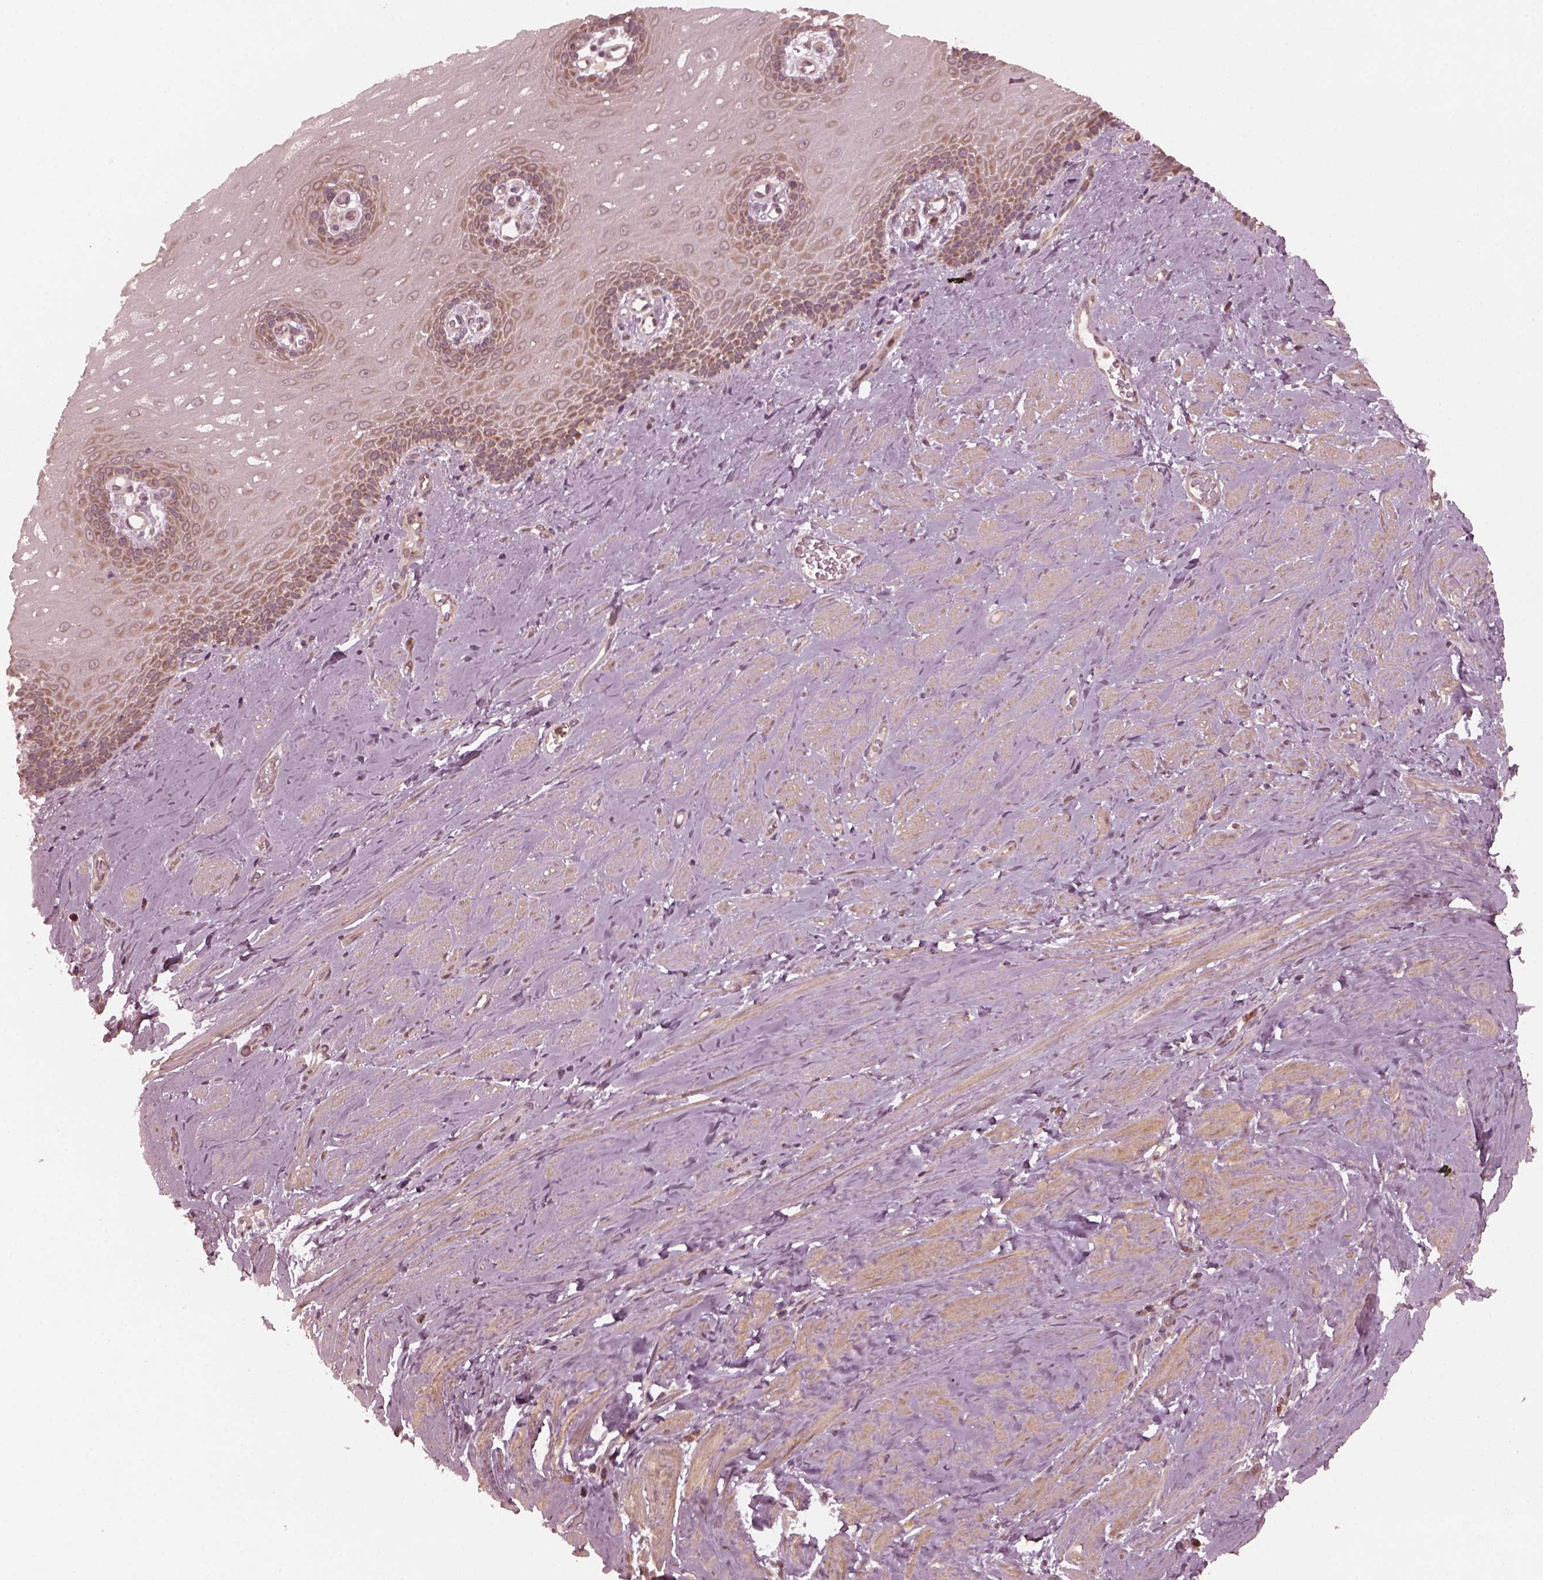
{"staining": {"intensity": "moderate", "quantity": "<25%", "location": "cytoplasmic/membranous"}, "tissue": "esophagus", "cell_type": "Squamous epithelial cells", "image_type": "normal", "snomed": [{"axis": "morphology", "description": "Normal tissue, NOS"}, {"axis": "topography", "description": "Esophagus"}], "caption": "Immunohistochemical staining of normal human esophagus reveals <25% levels of moderate cytoplasmic/membranous protein staining in about <25% of squamous epithelial cells.", "gene": "FAF2", "patient": {"sex": "male", "age": 64}}